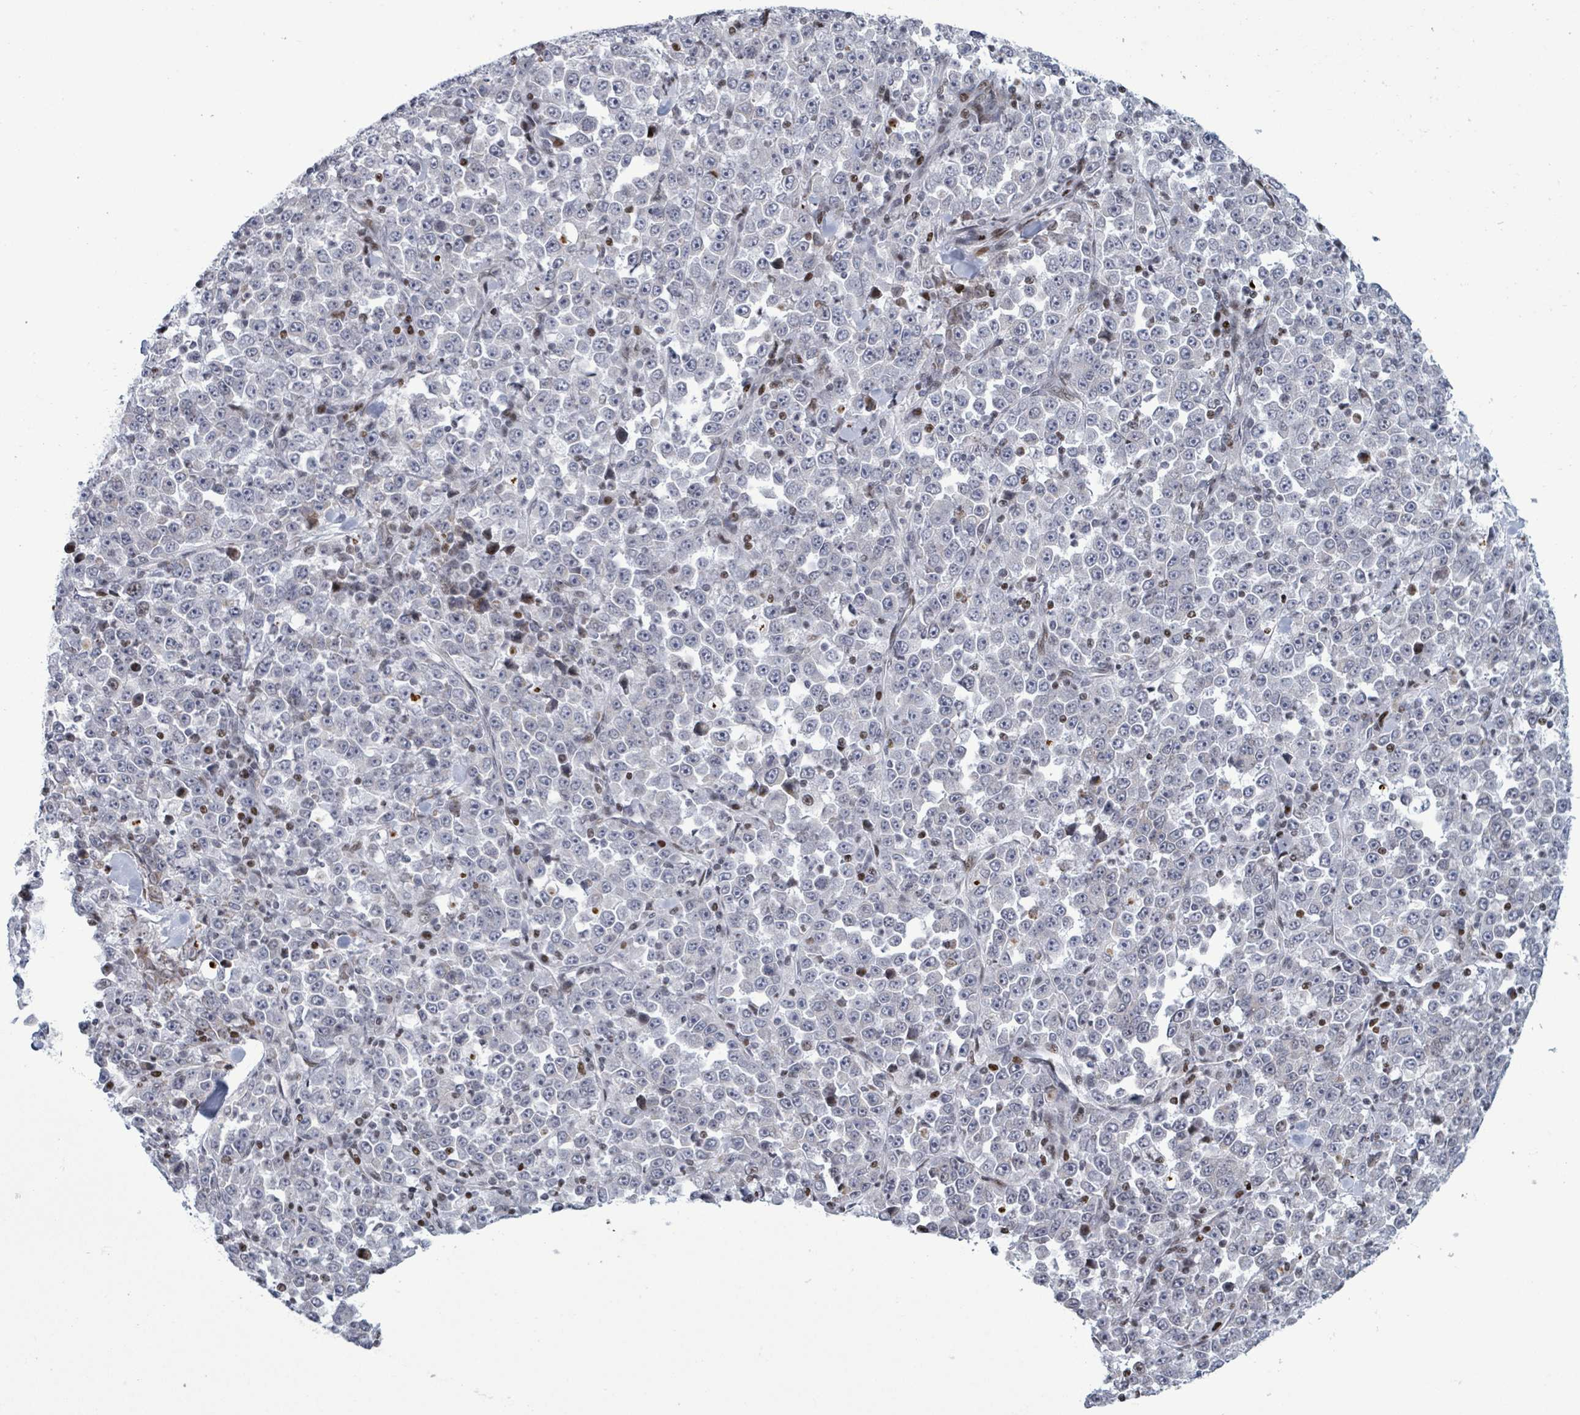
{"staining": {"intensity": "negative", "quantity": "none", "location": "none"}, "tissue": "stomach cancer", "cell_type": "Tumor cells", "image_type": "cancer", "snomed": [{"axis": "morphology", "description": "Normal tissue, NOS"}, {"axis": "morphology", "description": "Adenocarcinoma, NOS"}, {"axis": "topography", "description": "Stomach, upper"}, {"axis": "topography", "description": "Stomach"}], "caption": "IHC histopathology image of neoplastic tissue: human adenocarcinoma (stomach) stained with DAB (3,3'-diaminobenzidine) displays no significant protein staining in tumor cells. (DAB (3,3'-diaminobenzidine) IHC visualized using brightfield microscopy, high magnification).", "gene": "FNDC4", "patient": {"sex": "male", "age": 59}}